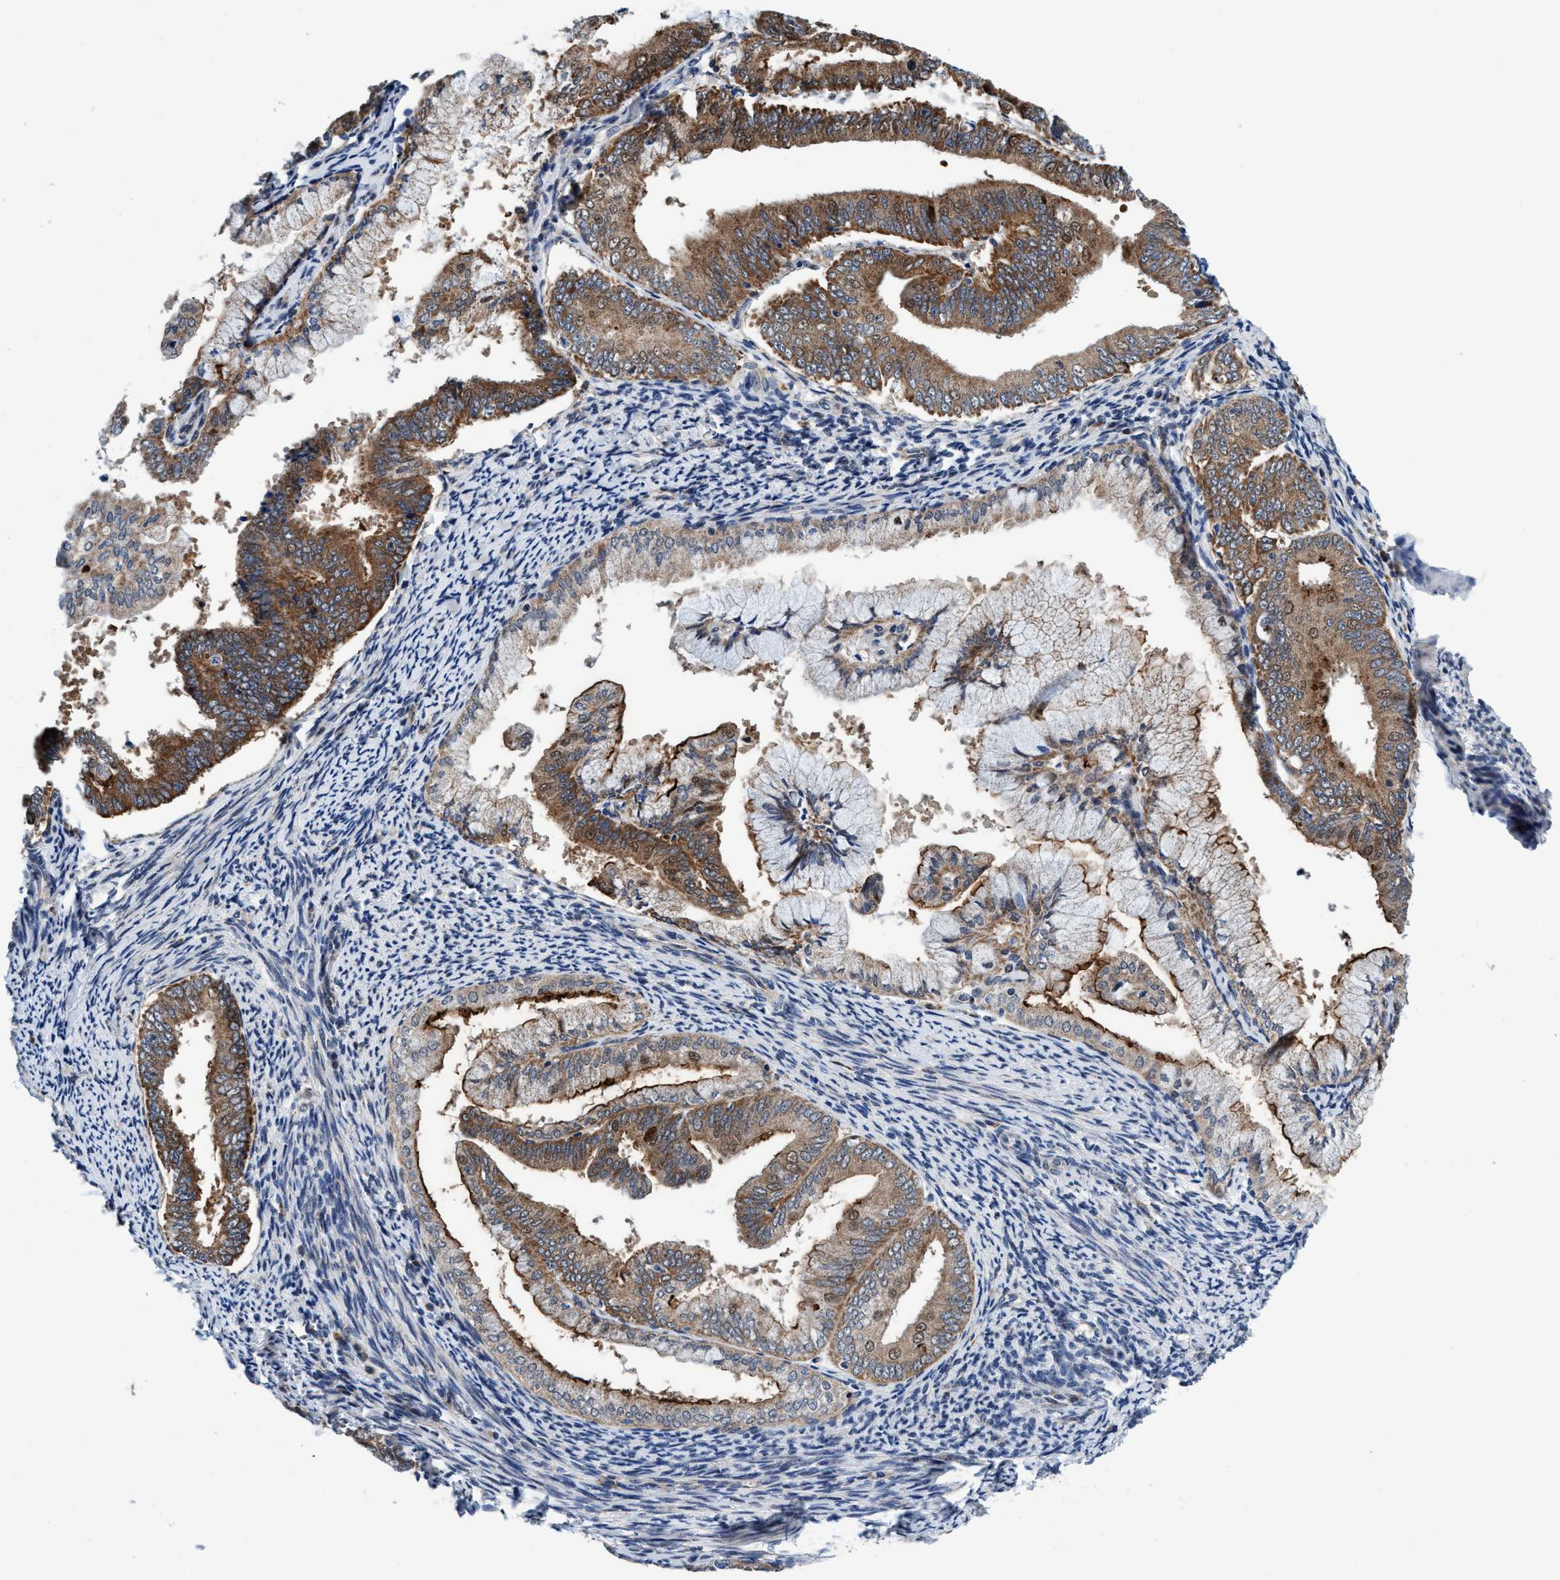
{"staining": {"intensity": "moderate", "quantity": ">75%", "location": "cytoplasmic/membranous"}, "tissue": "endometrial cancer", "cell_type": "Tumor cells", "image_type": "cancer", "snomed": [{"axis": "morphology", "description": "Adenocarcinoma, NOS"}, {"axis": "topography", "description": "Endometrium"}], "caption": "A brown stain labels moderate cytoplasmic/membranous staining of a protein in adenocarcinoma (endometrial) tumor cells.", "gene": "AGAP2", "patient": {"sex": "female", "age": 63}}